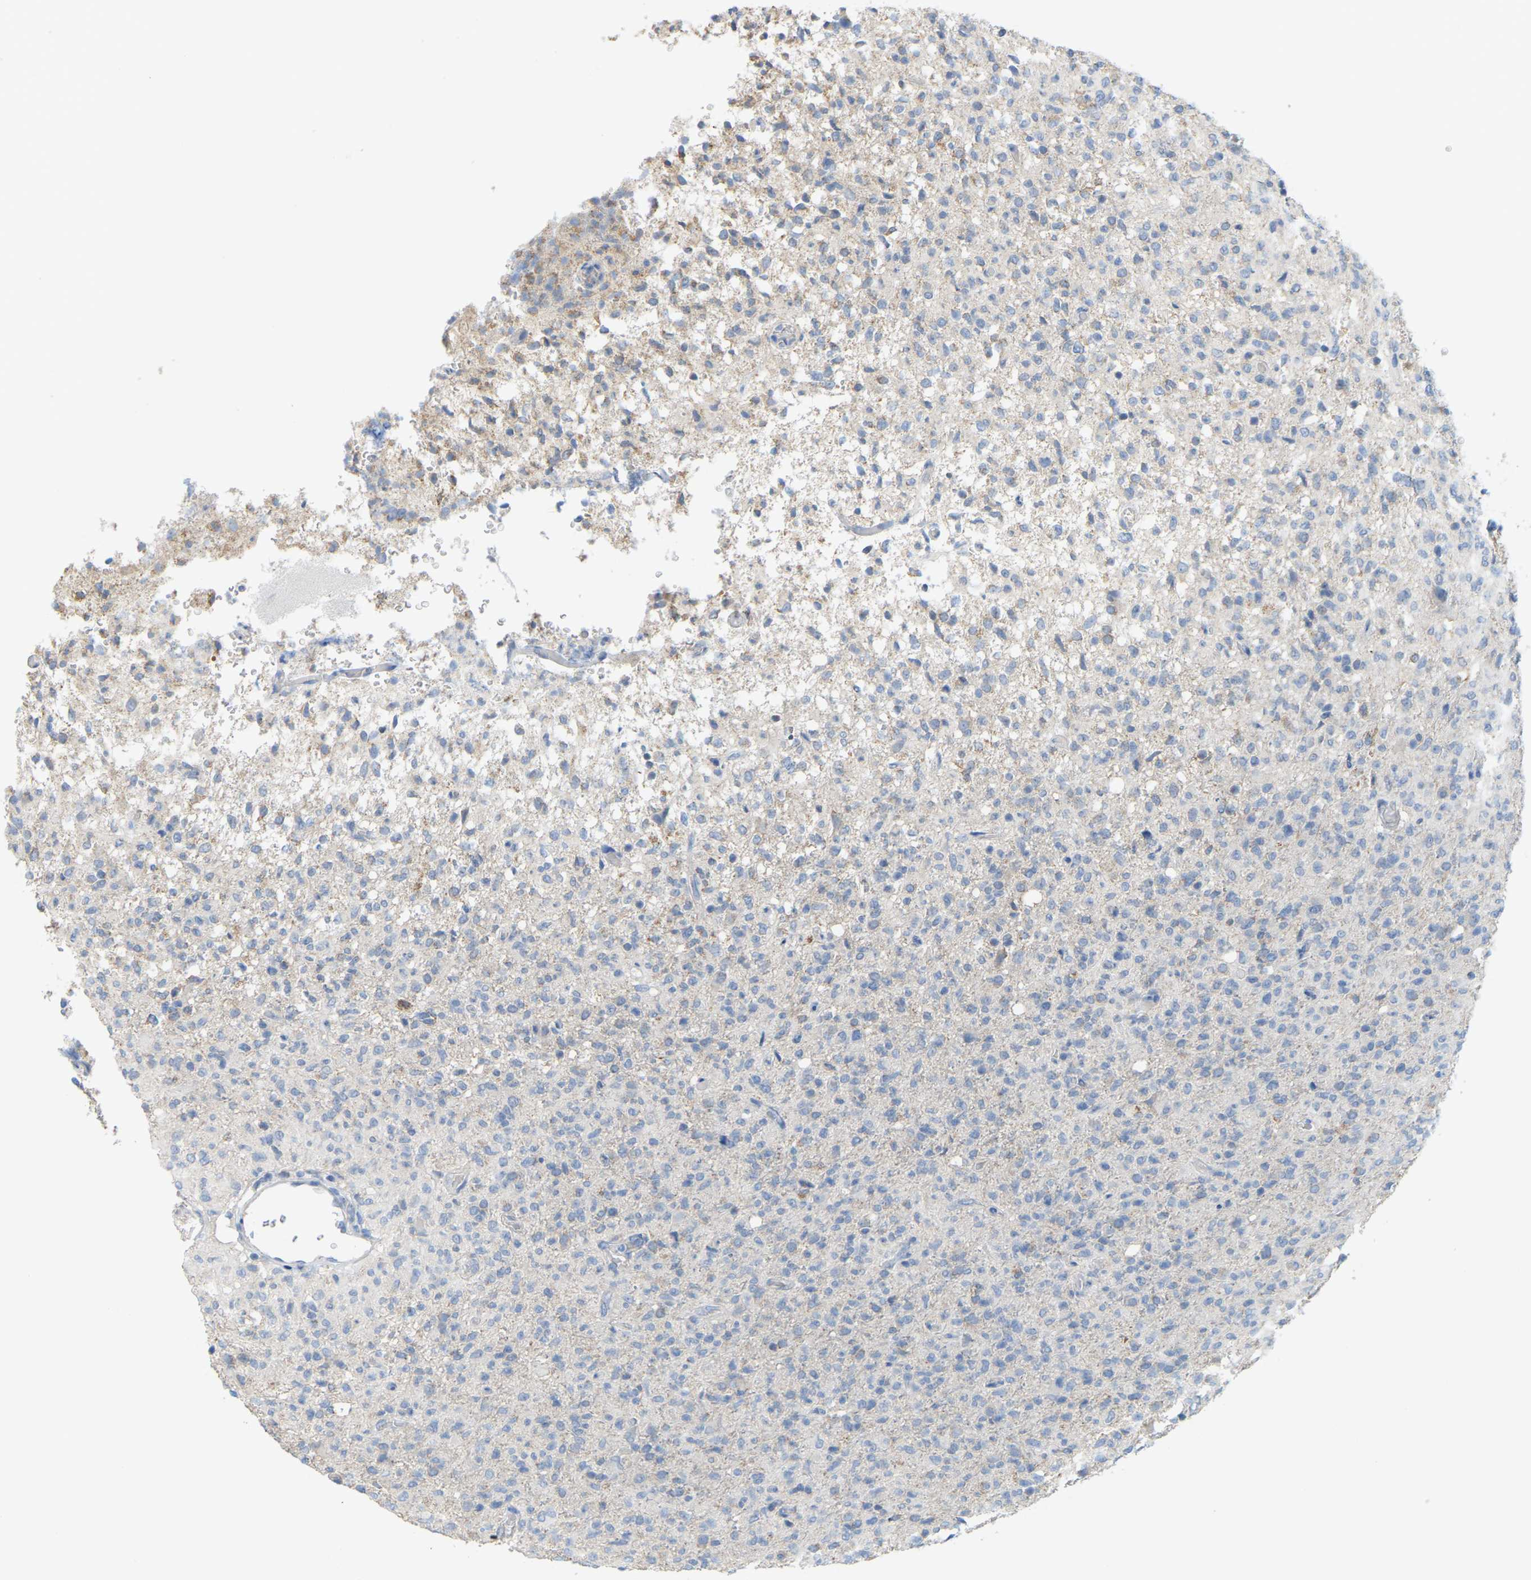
{"staining": {"intensity": "negative", "quantity": "none", "location": "none"}, "tissue": "glioma", "cell_type": "Tumor cells", "image_type": "cancer", "snomed": [{"axis": "morphology", "description": "Glioma, malignant, High grade"}, {"axis": "topography", "description": "Brain"}], "caption": "Tumor cells are negative for protein expression in human glioma.", "gene": "SERPINB5", "patient": {"sex": "female", "age": 57}}